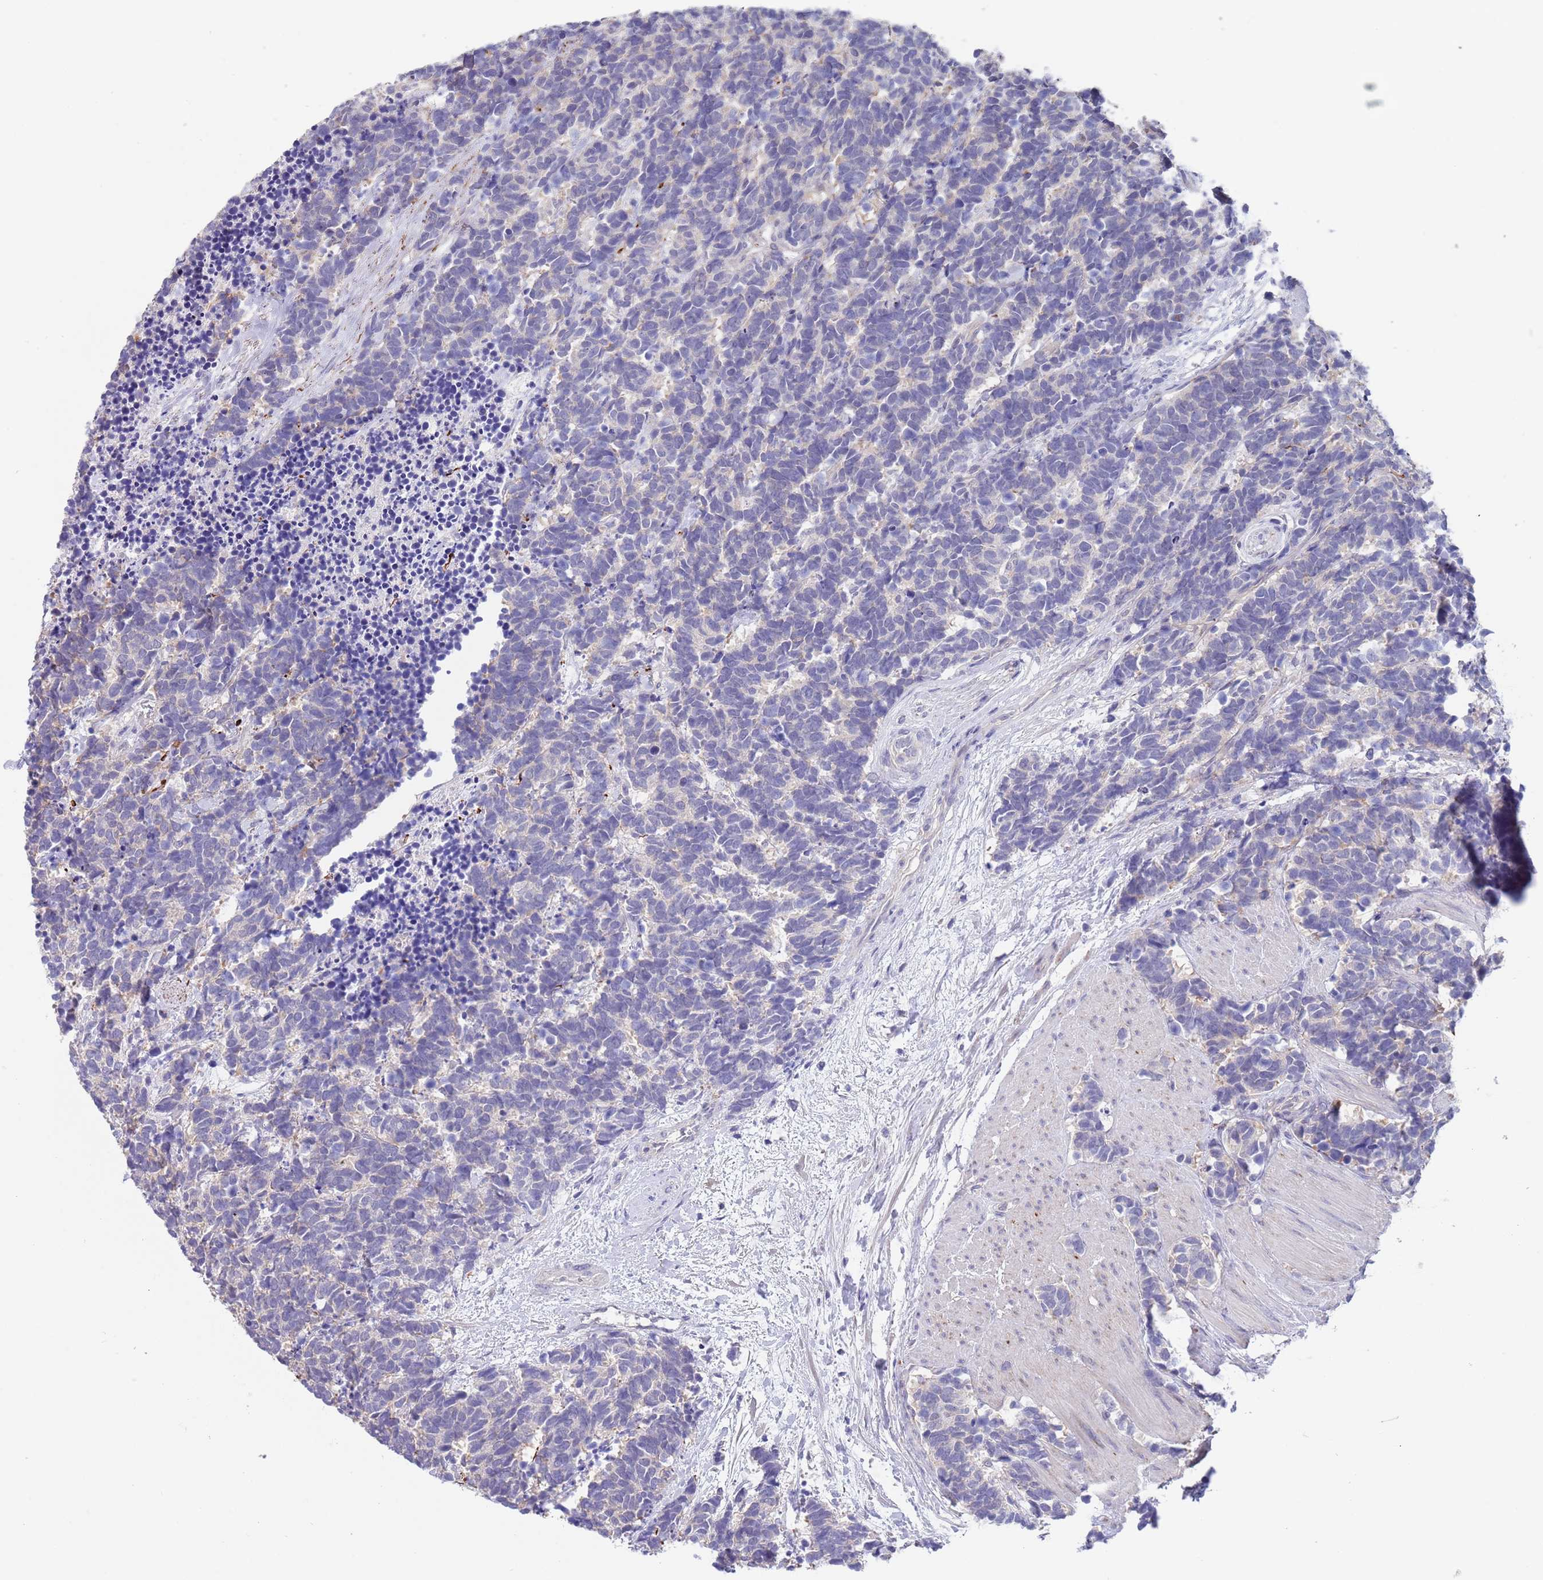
{"staining": {"intensity": "negative", "quantity": "none", "location": "none"}, "tissue": "carcinoid", "cell_type": "Tumor cells", "image_type": "cancer", "snomed": [{"axis": "morphology", "description": "Carcinoma, NOS"}, {"axis": "morphology", "description": "Carcinoid, malignant, NOS"}, {"axis": "topography", "description": "Prostate"}], "caption": "Human carcinoma stained for a protein using immunohistochemistry (IHC) shows no expression in tumor cells.", "gene": "RNF169", "patient": {"sex": "male", "age": 57}}